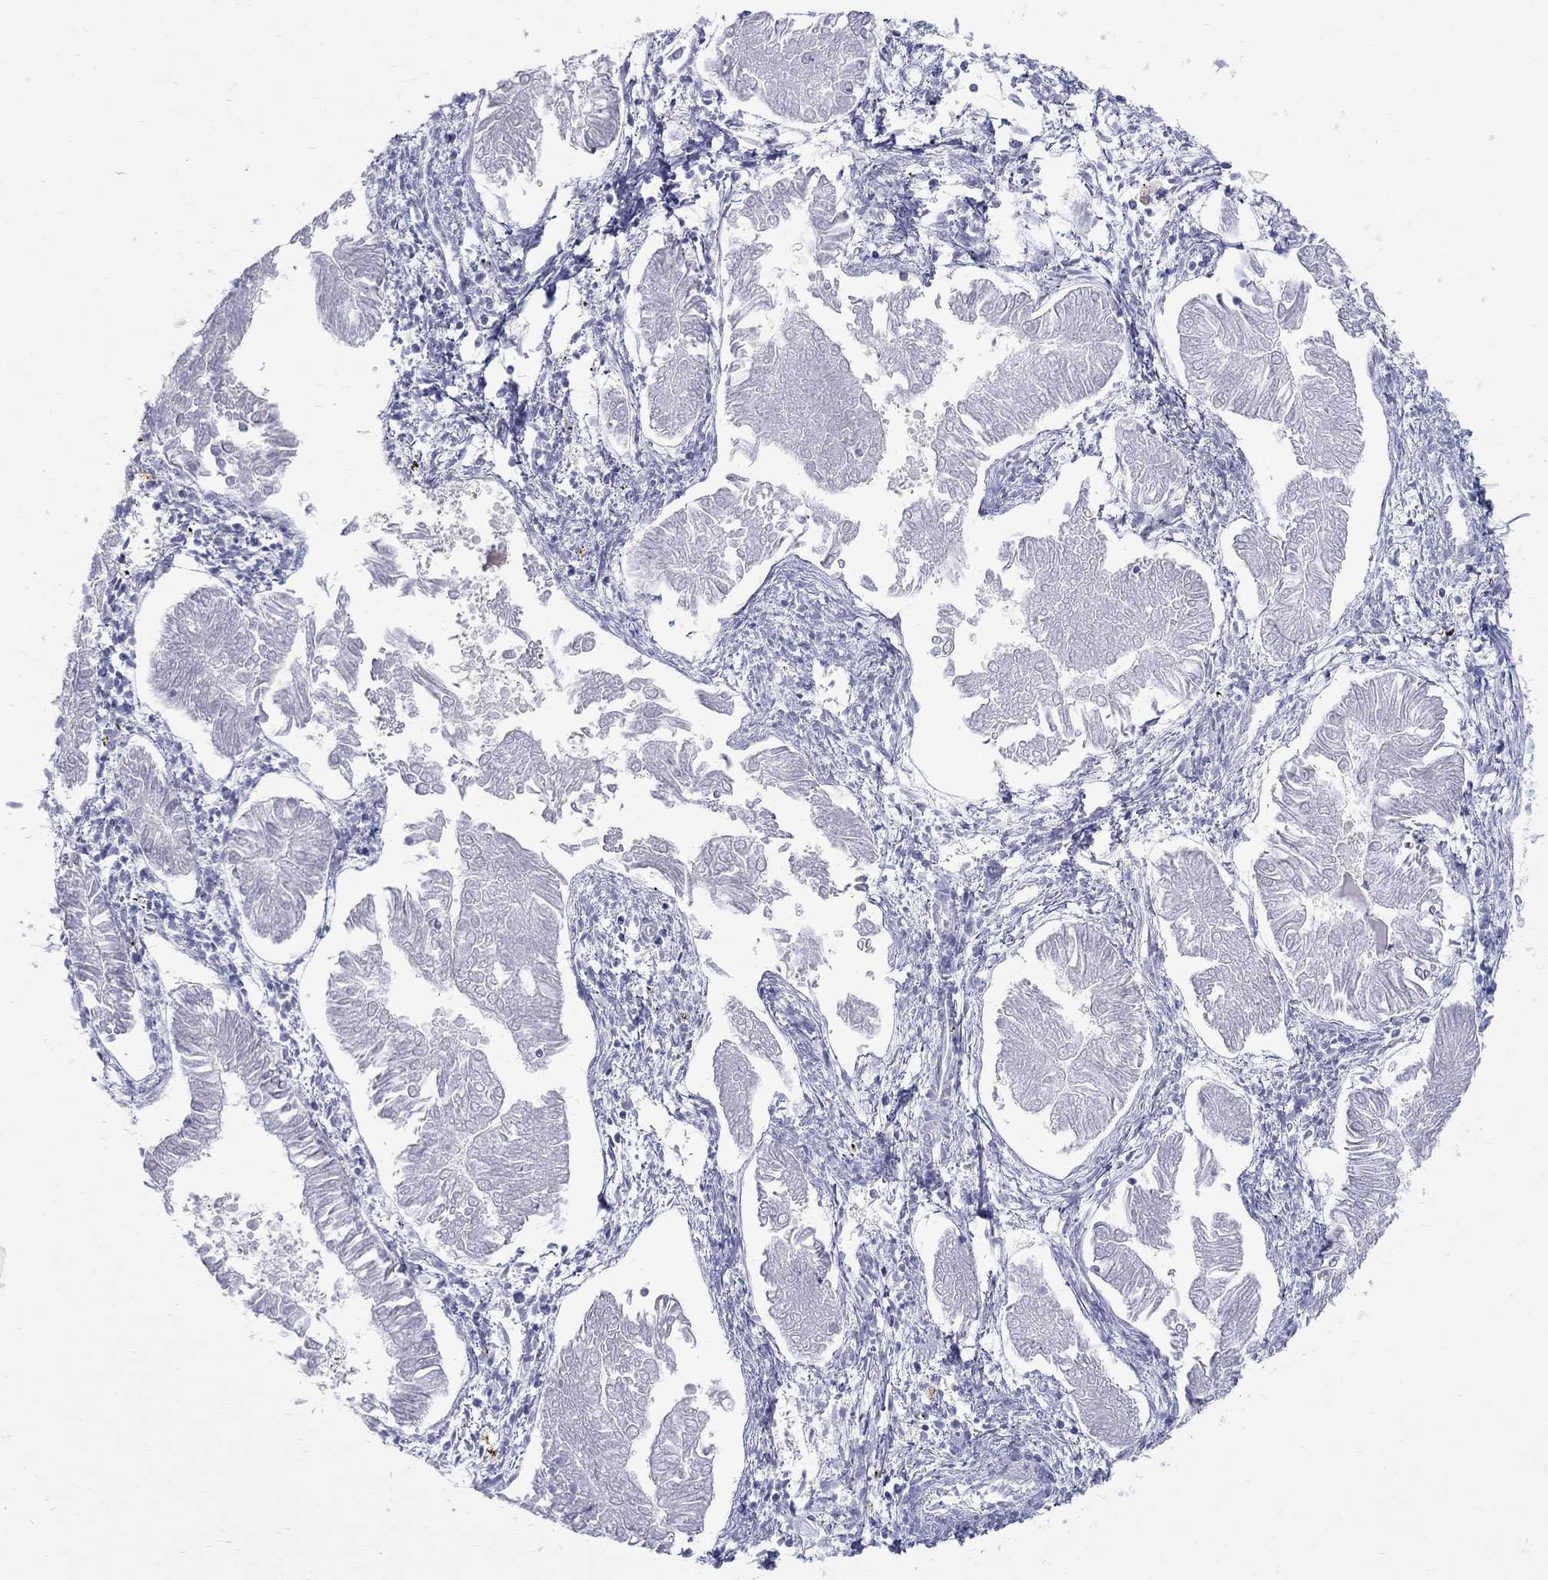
{"staining": {"intensity": "negative", "quantity": "none", "location": "none"}, "tissue": "endometrial cancer", "cell_type": "Tumor cells", "image_type": "cancer", "snomed": [{"axis": "morphology", "description": "Adenocarcinoma, NOS"}, {"axis": "topography", "description": "Endometrium"}], "caption": "Endometrial adenocarcinoma stained for a protein using immunohistochemistry (IHC) demonstrates no staining tumor cells.", "gene": "MAGEB6", "patient": {"sex": "female", "age": 53}}